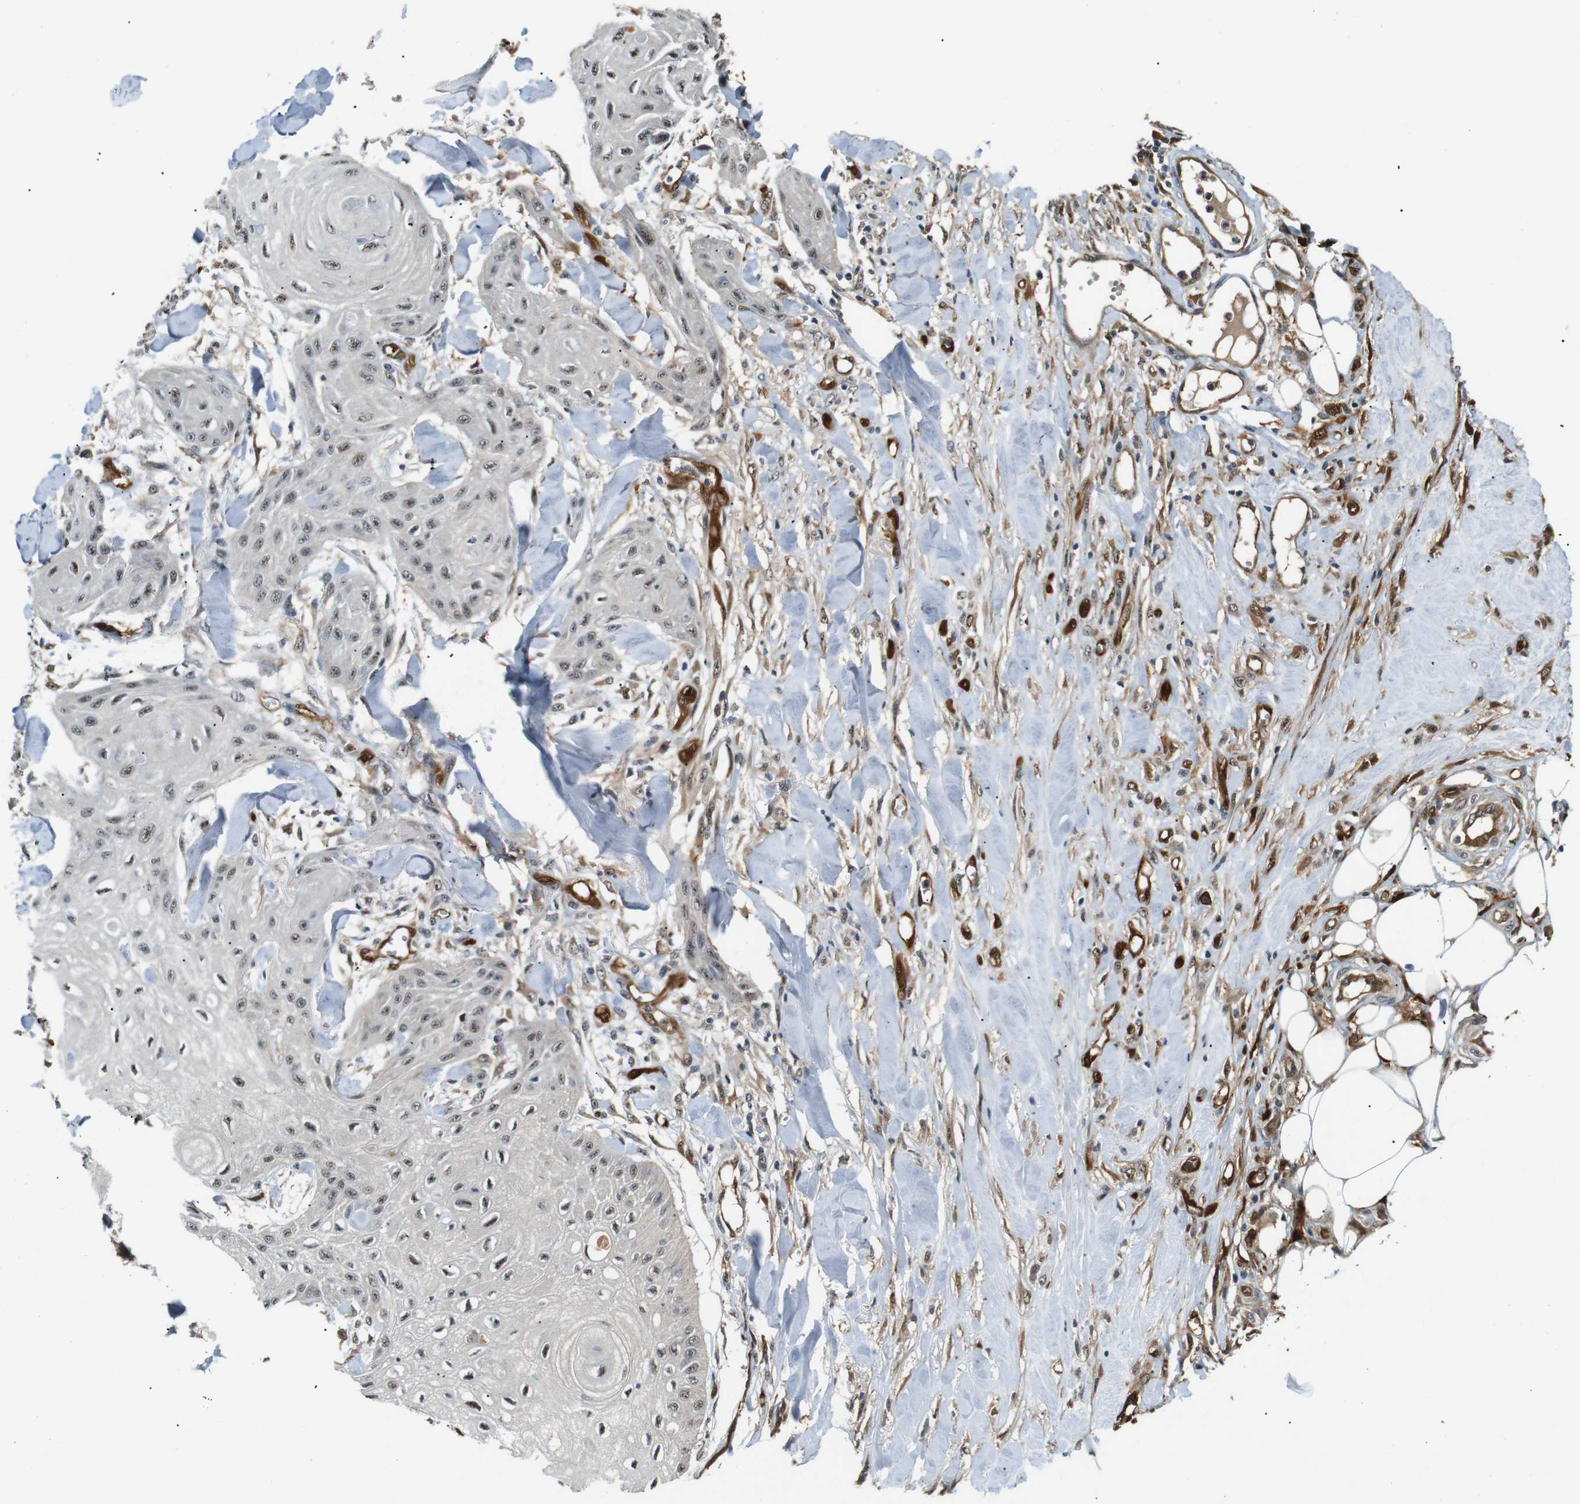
{"staining": {"intensity": "weak", "quantity": ">75%", "location": "nuclear"}, "tissue": "skin cancer", "cell_type": "Tumor cells", "image_type": "cancer", "snomed": [{"axis": "morphology", "description": "Squamous cell carcinoma, NOS"}, {"axis": "topography", "description": "Skin"}], "caption": "Tumor cells show weak nuclear expression in about >75% of cells in squamous cell carcinoma (skin).", "gene": "LXN", "patient": {"sex": "male", "age": 74}}